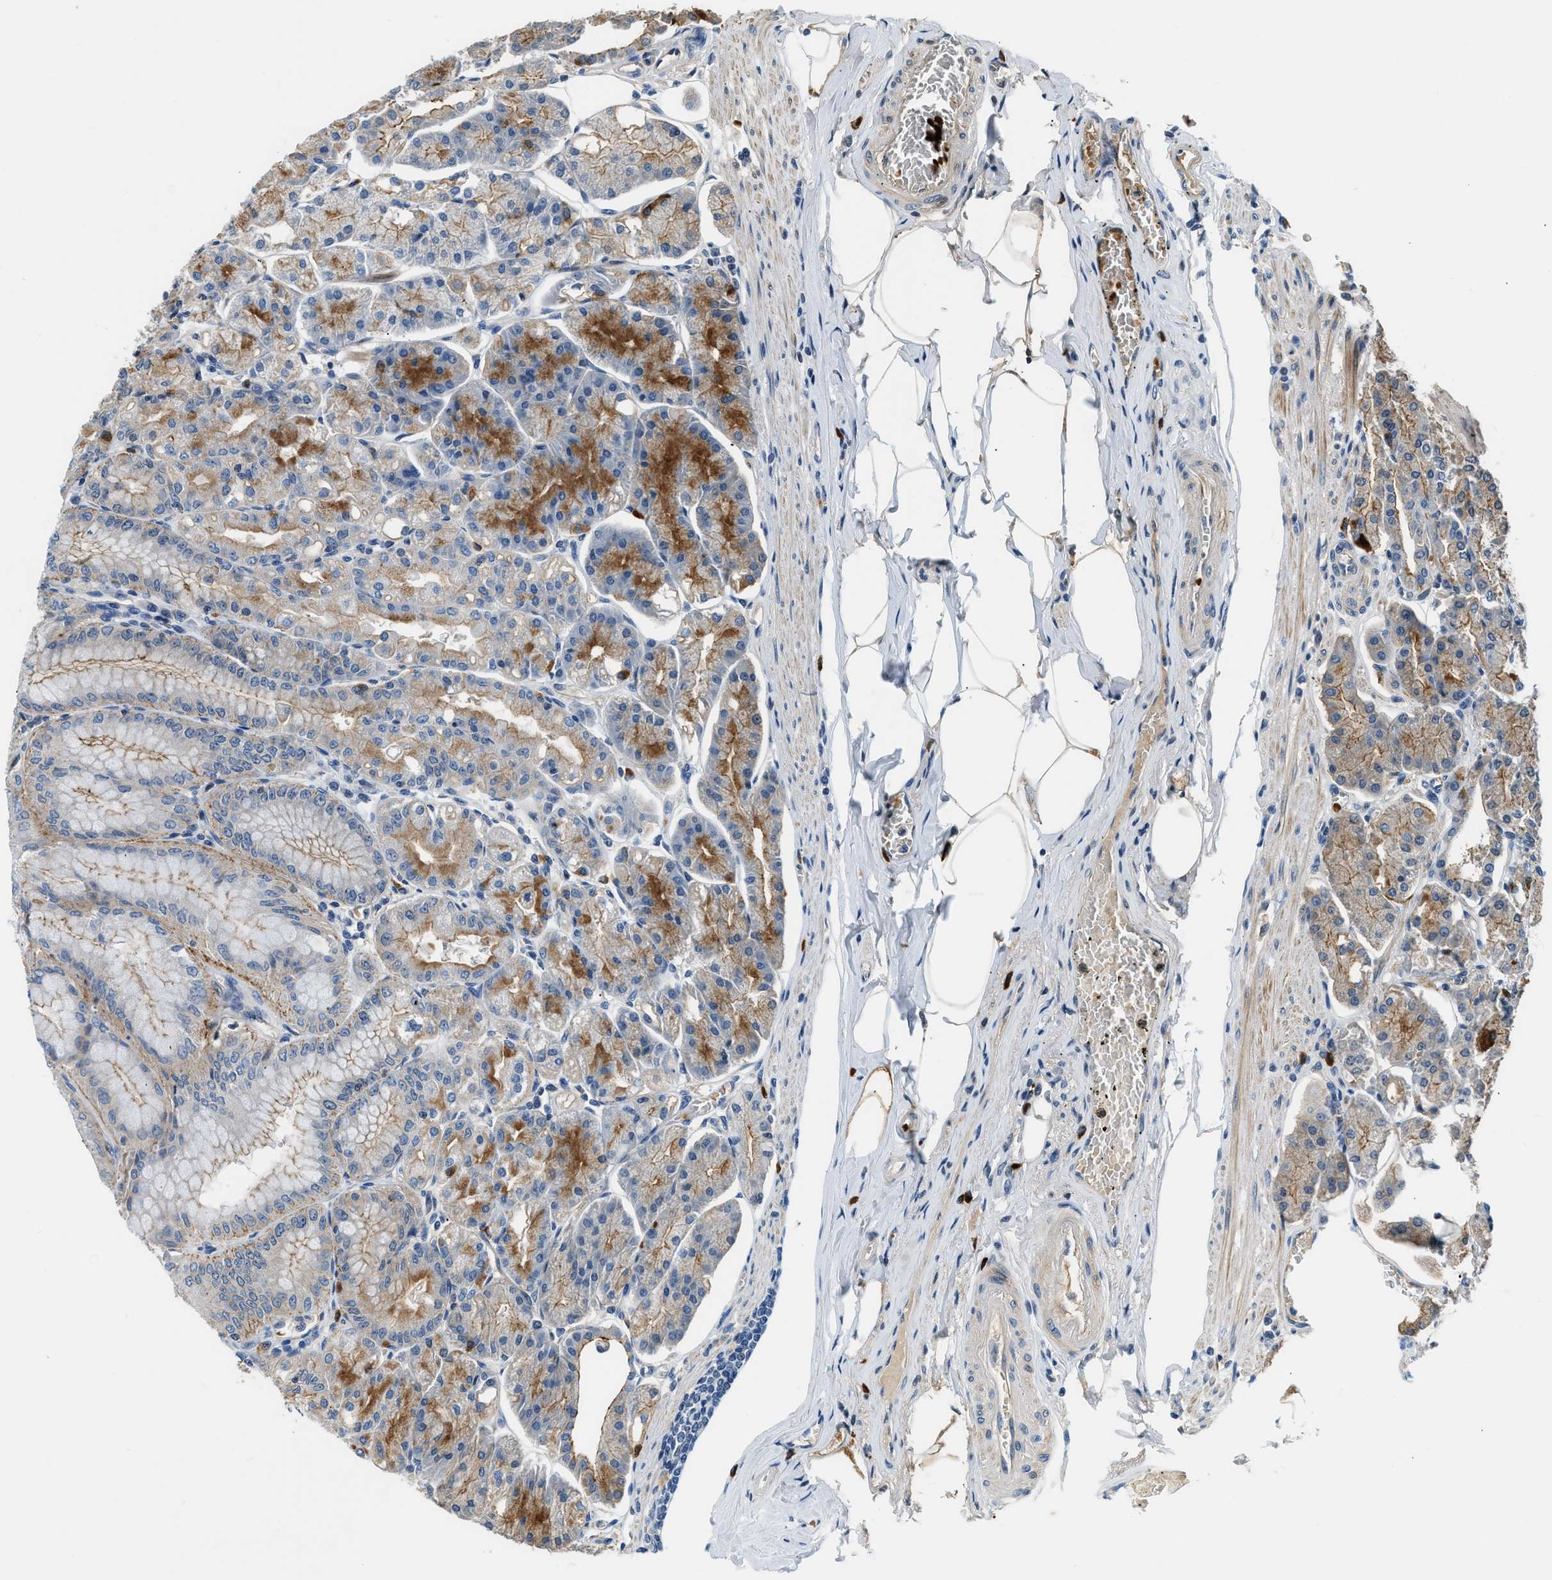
{"staining": {"intensity": "moderate", "quantity": "25%-75%", "location": "cytoplasmic/membranous"}, "tissue": "stomach", "cell_type": "Glandular cells", "image_type": "normal", "snomed": [{"axis": "morphology", "description": "Normal tissue, NOS"}, {"axis": "topography", "description": "Stomach, lower"}], "caption": "A medium amount of moderate cytoplasmic/membranous staining is appreciated in approximately 25%-75% of glandular cells in benign stomach.", "gene": "CBLB", "patient": {"sex": "male", "age": 71}}